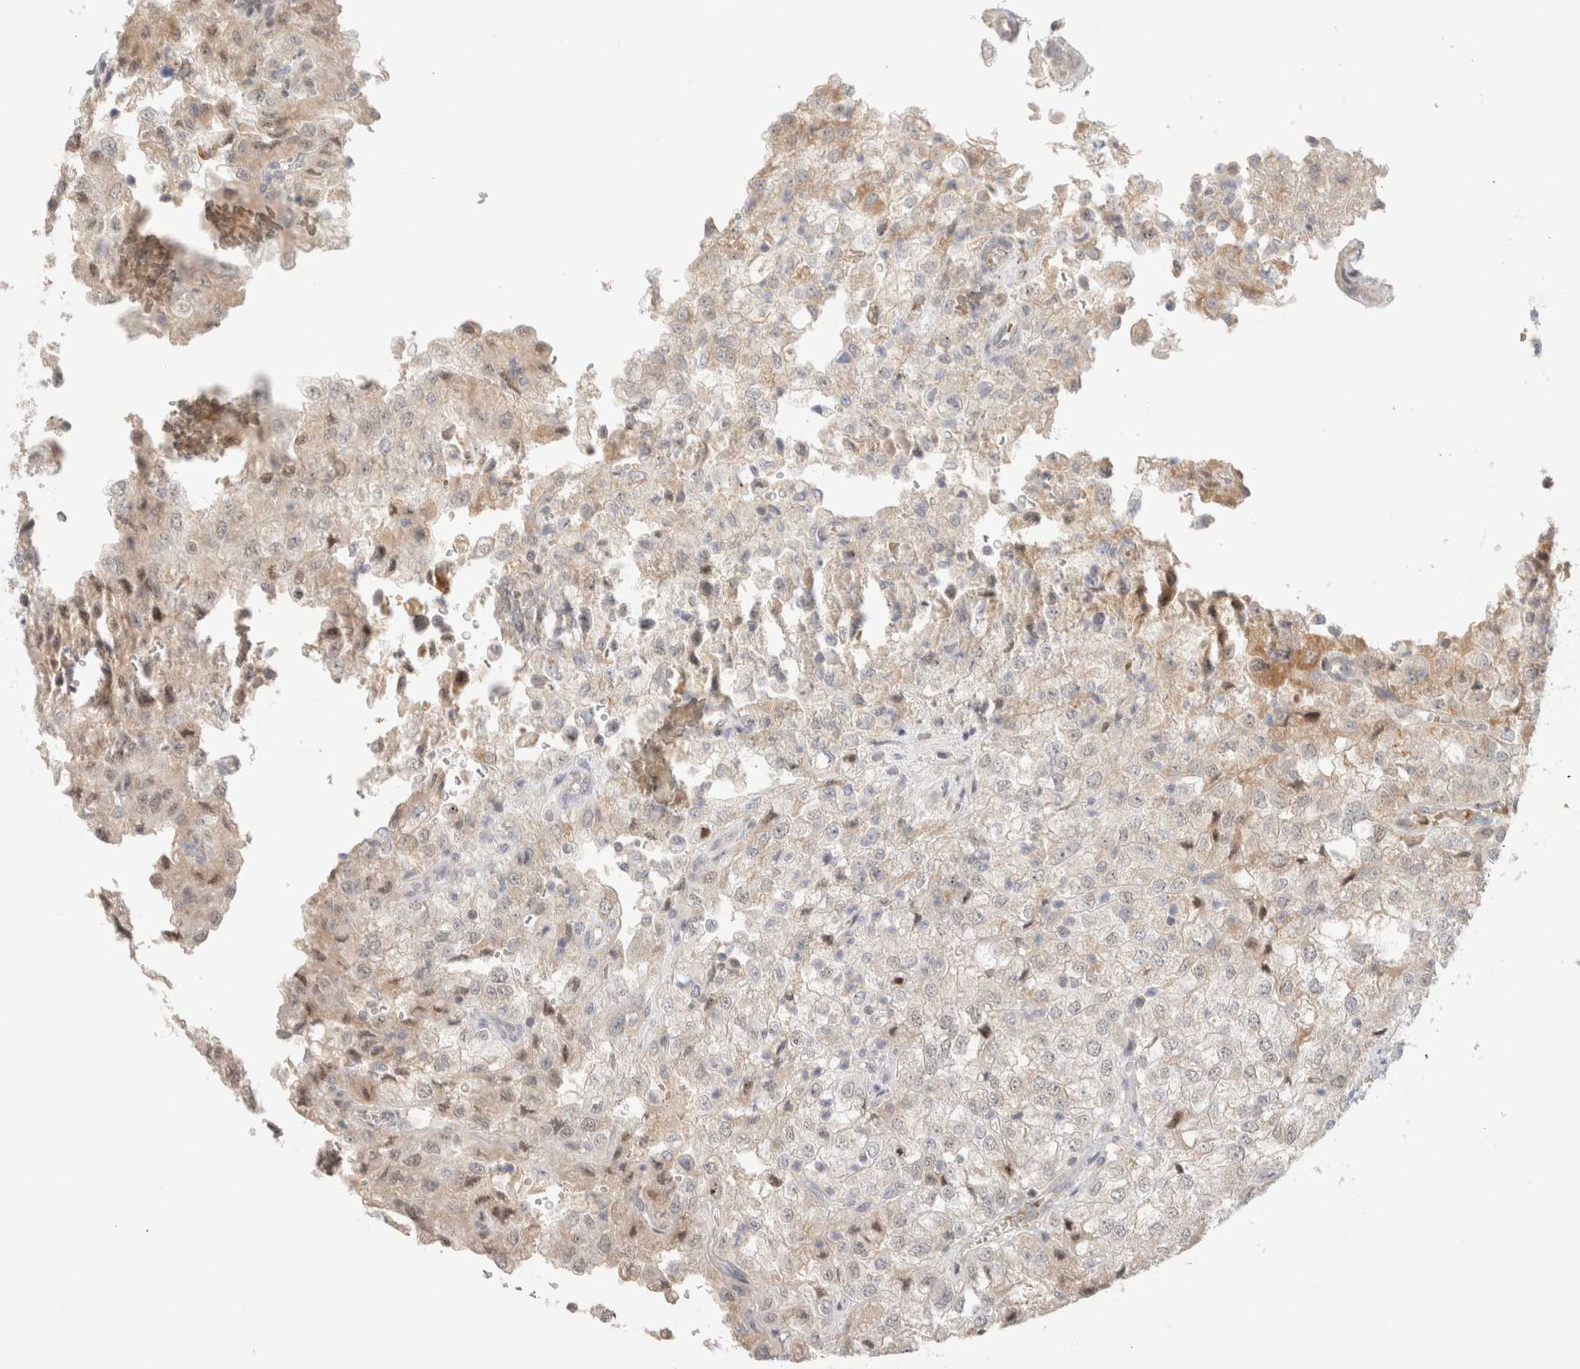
{"staining": {"intensity": "weak", "quantity": "<25%", "location": "nuclear"}, "tissue": "renal cancer", "cell_type": "Tumor cells", "image_type": "cancer", "snomed": [{"axis": "morphology", "description": "Adenocarcinoma, NOS"}, {"axis": "topography", "description": "Kidney"}], "caption": "IHC histopathology image of neoplastic tissue: renal adenocarcinoma stained with DAB (3,3'-diaminobenzidine) reveals no significant protein staining in tumor cells.", "gene": "MRM3", "patient": {"sex": "female", "age": 54}}